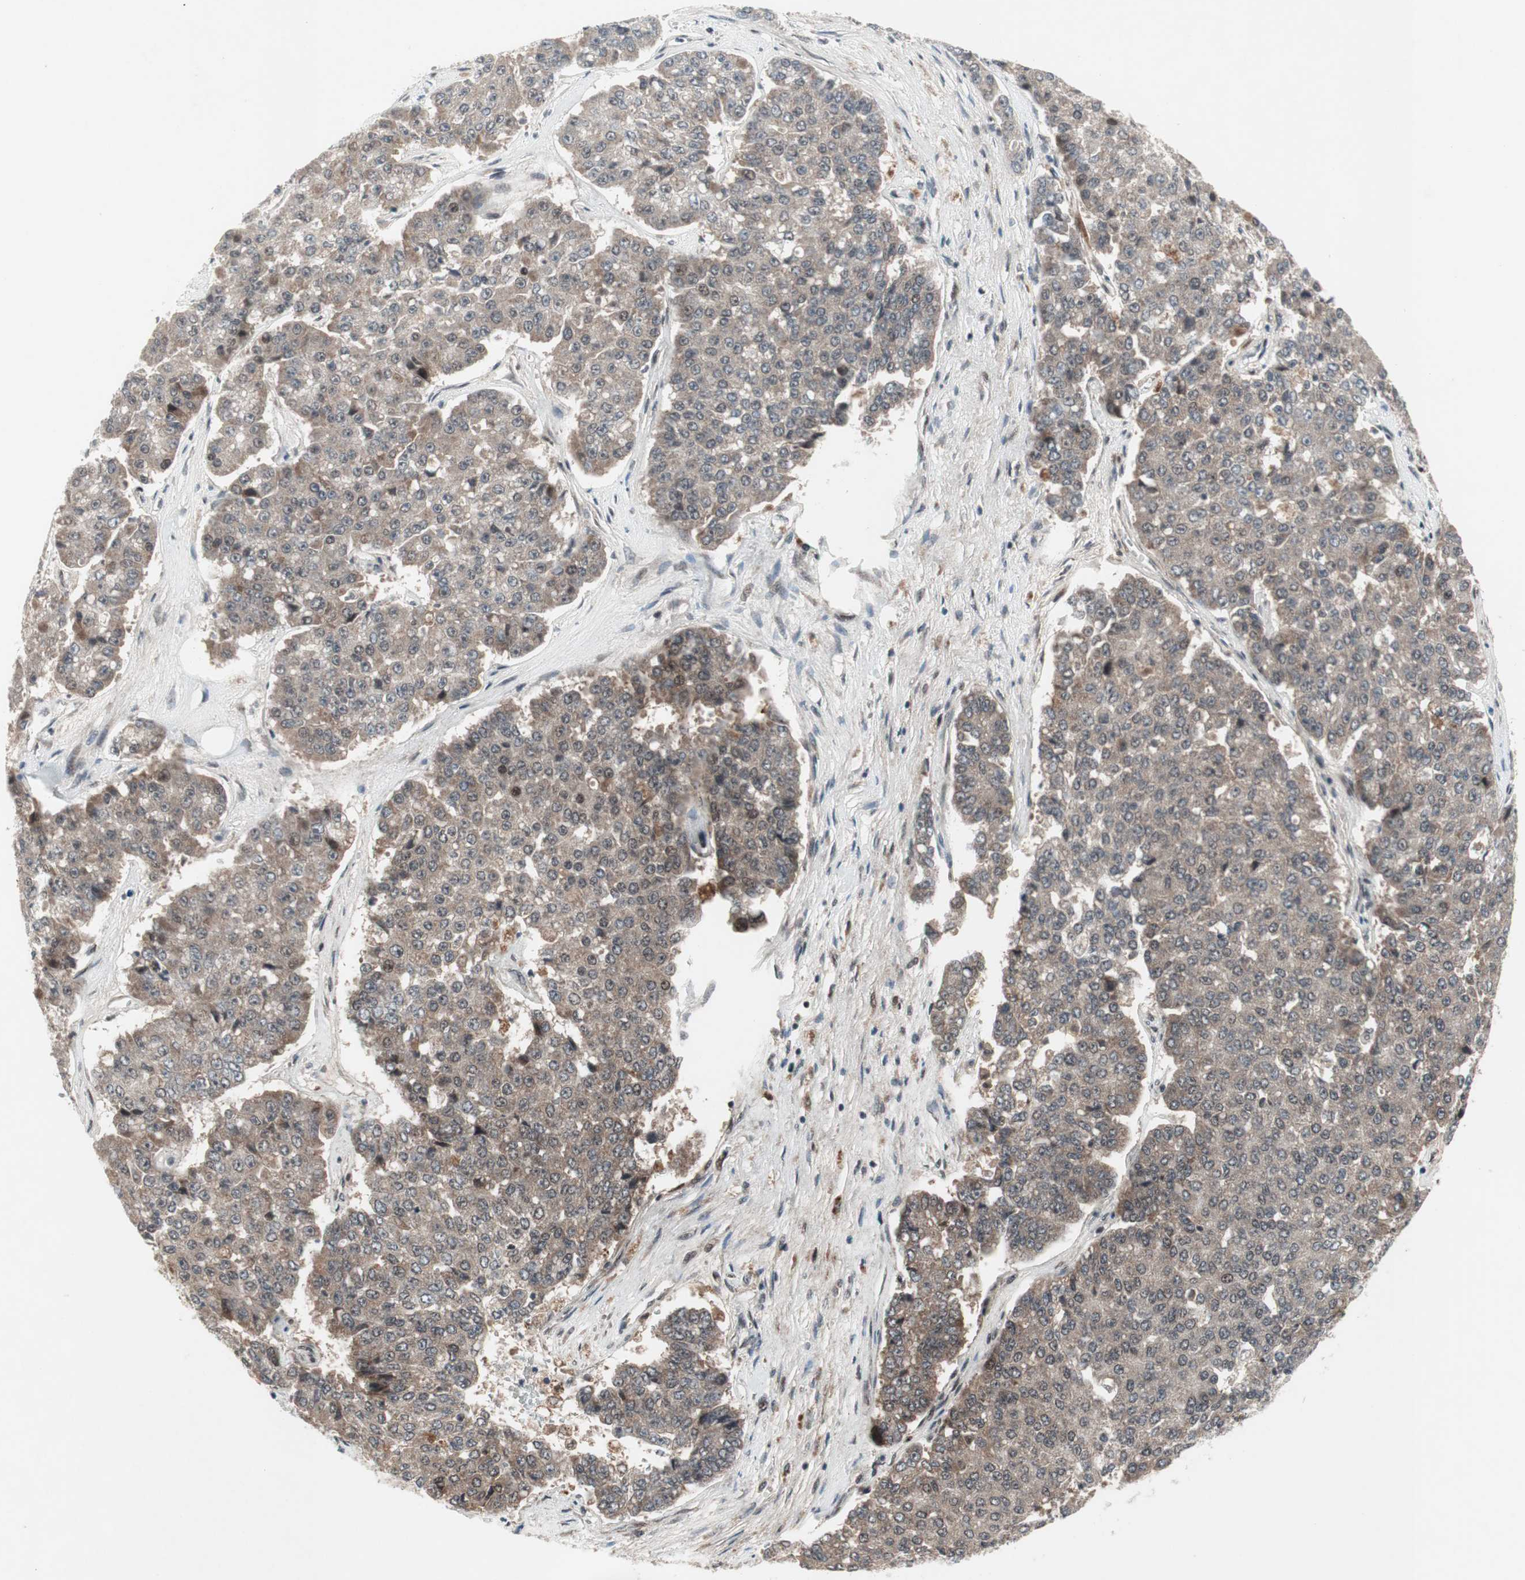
{"staining": {"intensity": "weak", "quantity": "25%-75%", "location": "cytoplasmic/membranous"}, "tissue": "pancreatic cancer", "cell_type": "Tumor cells", "image_type": "cancer", "snomed": [{"axis": "morphology", "description": "Adenocarcinoma, NOS"}, {"axis": "topography", "description": "Pancreas"}], "caption": "The photomicrograph displays a brown stain indicating the presence of a protein in the cytoplasmic/membranous of tumor cells in adenocarcinoma (pancreatic).", "gene": "TCF12", "patient": {"sex": "male", "age": 50}}